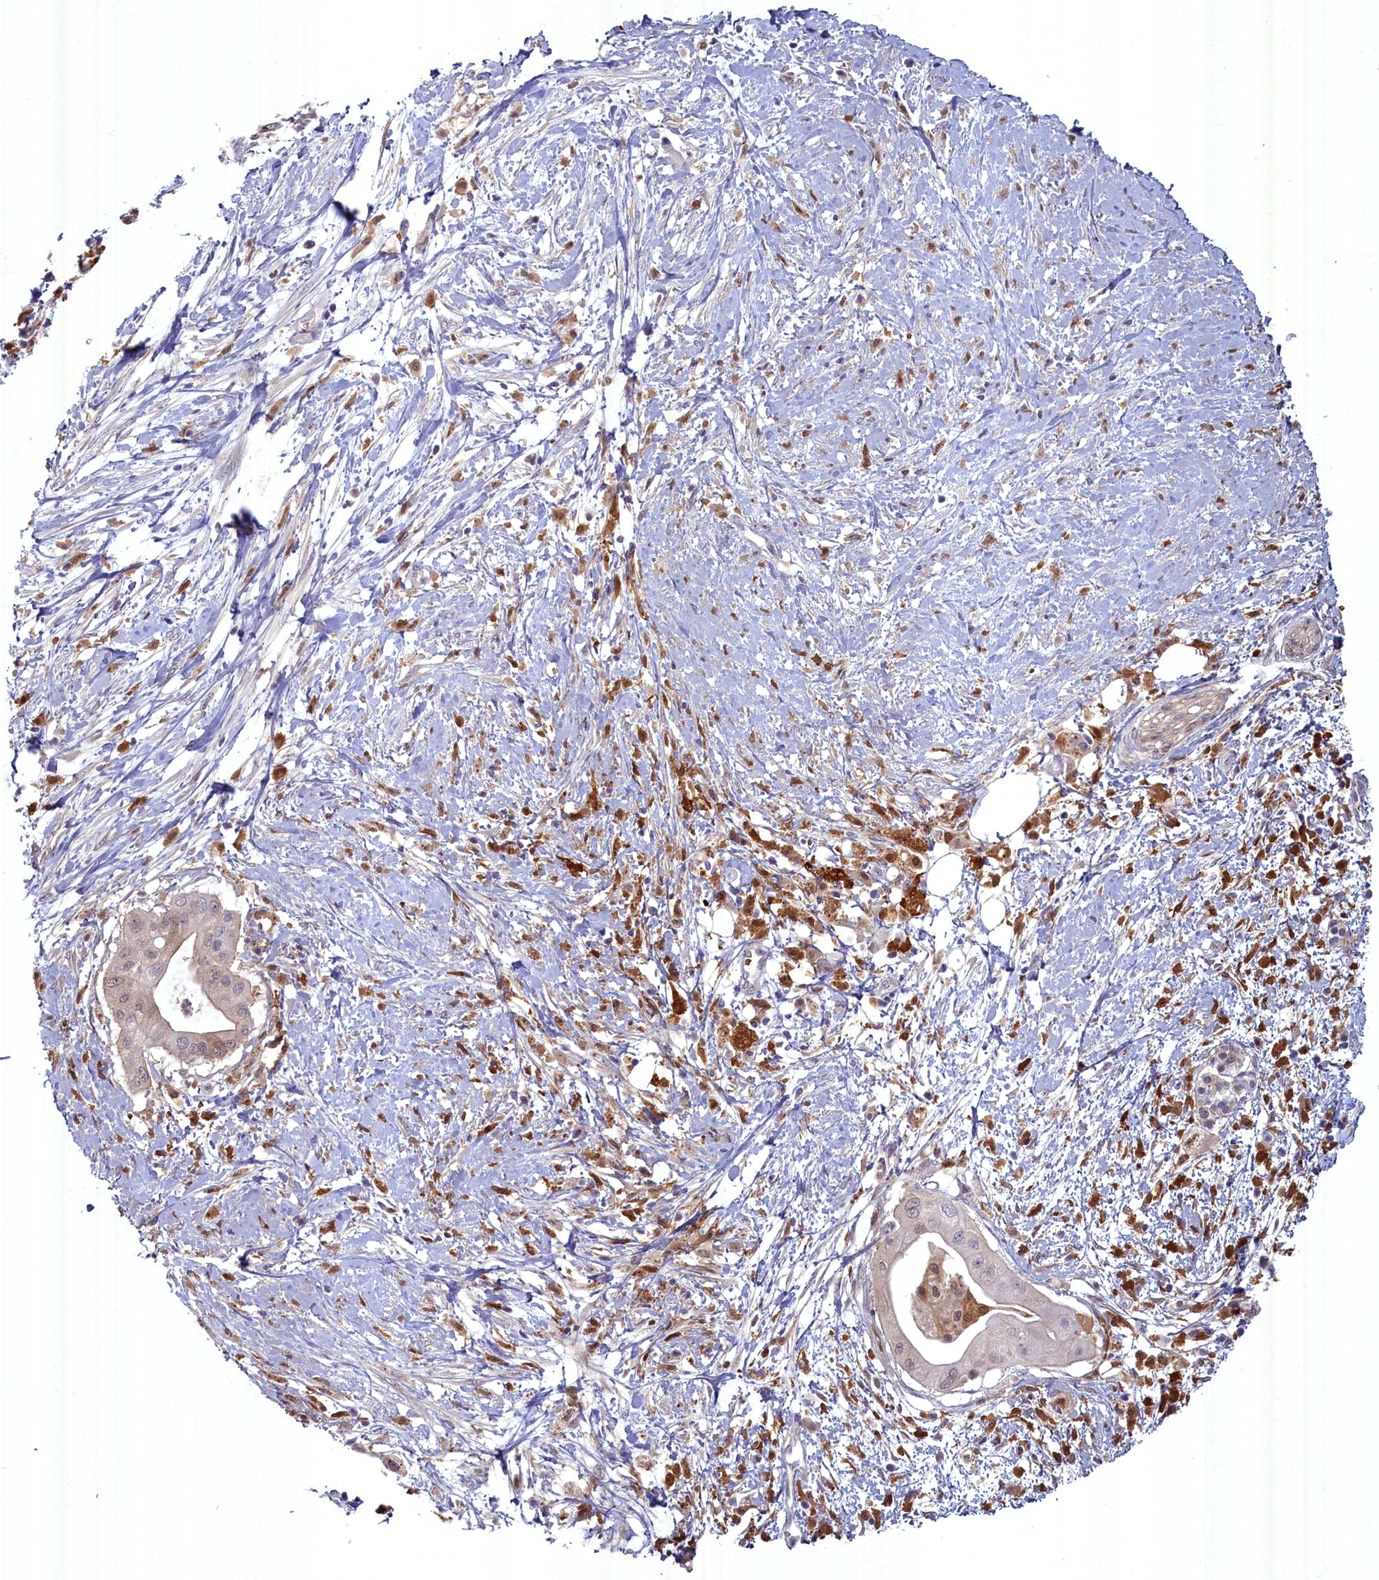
{"staining": {"intensity": "weak", "quantity": ">75%", "location": "cytoplasmic/membranous"}, "tissue": "pancreatic cancer", "cell_type": "Tumor cells", "image_type": "cancer", "snomed": [{"axis": "morphology", "description": "Adenocarcinoma, NOS"}, {"axis": "topography", "description": "Pancreas"}], "caption": "The micrograph reveals staining of pancreatic cancer (adenocarcinoma), revealing weak cytoplasmic/membranous protein positivity (brown color) within tumor cells.", "gene": "BLVRB", "patient": {"sex": "male", "age": 68}}